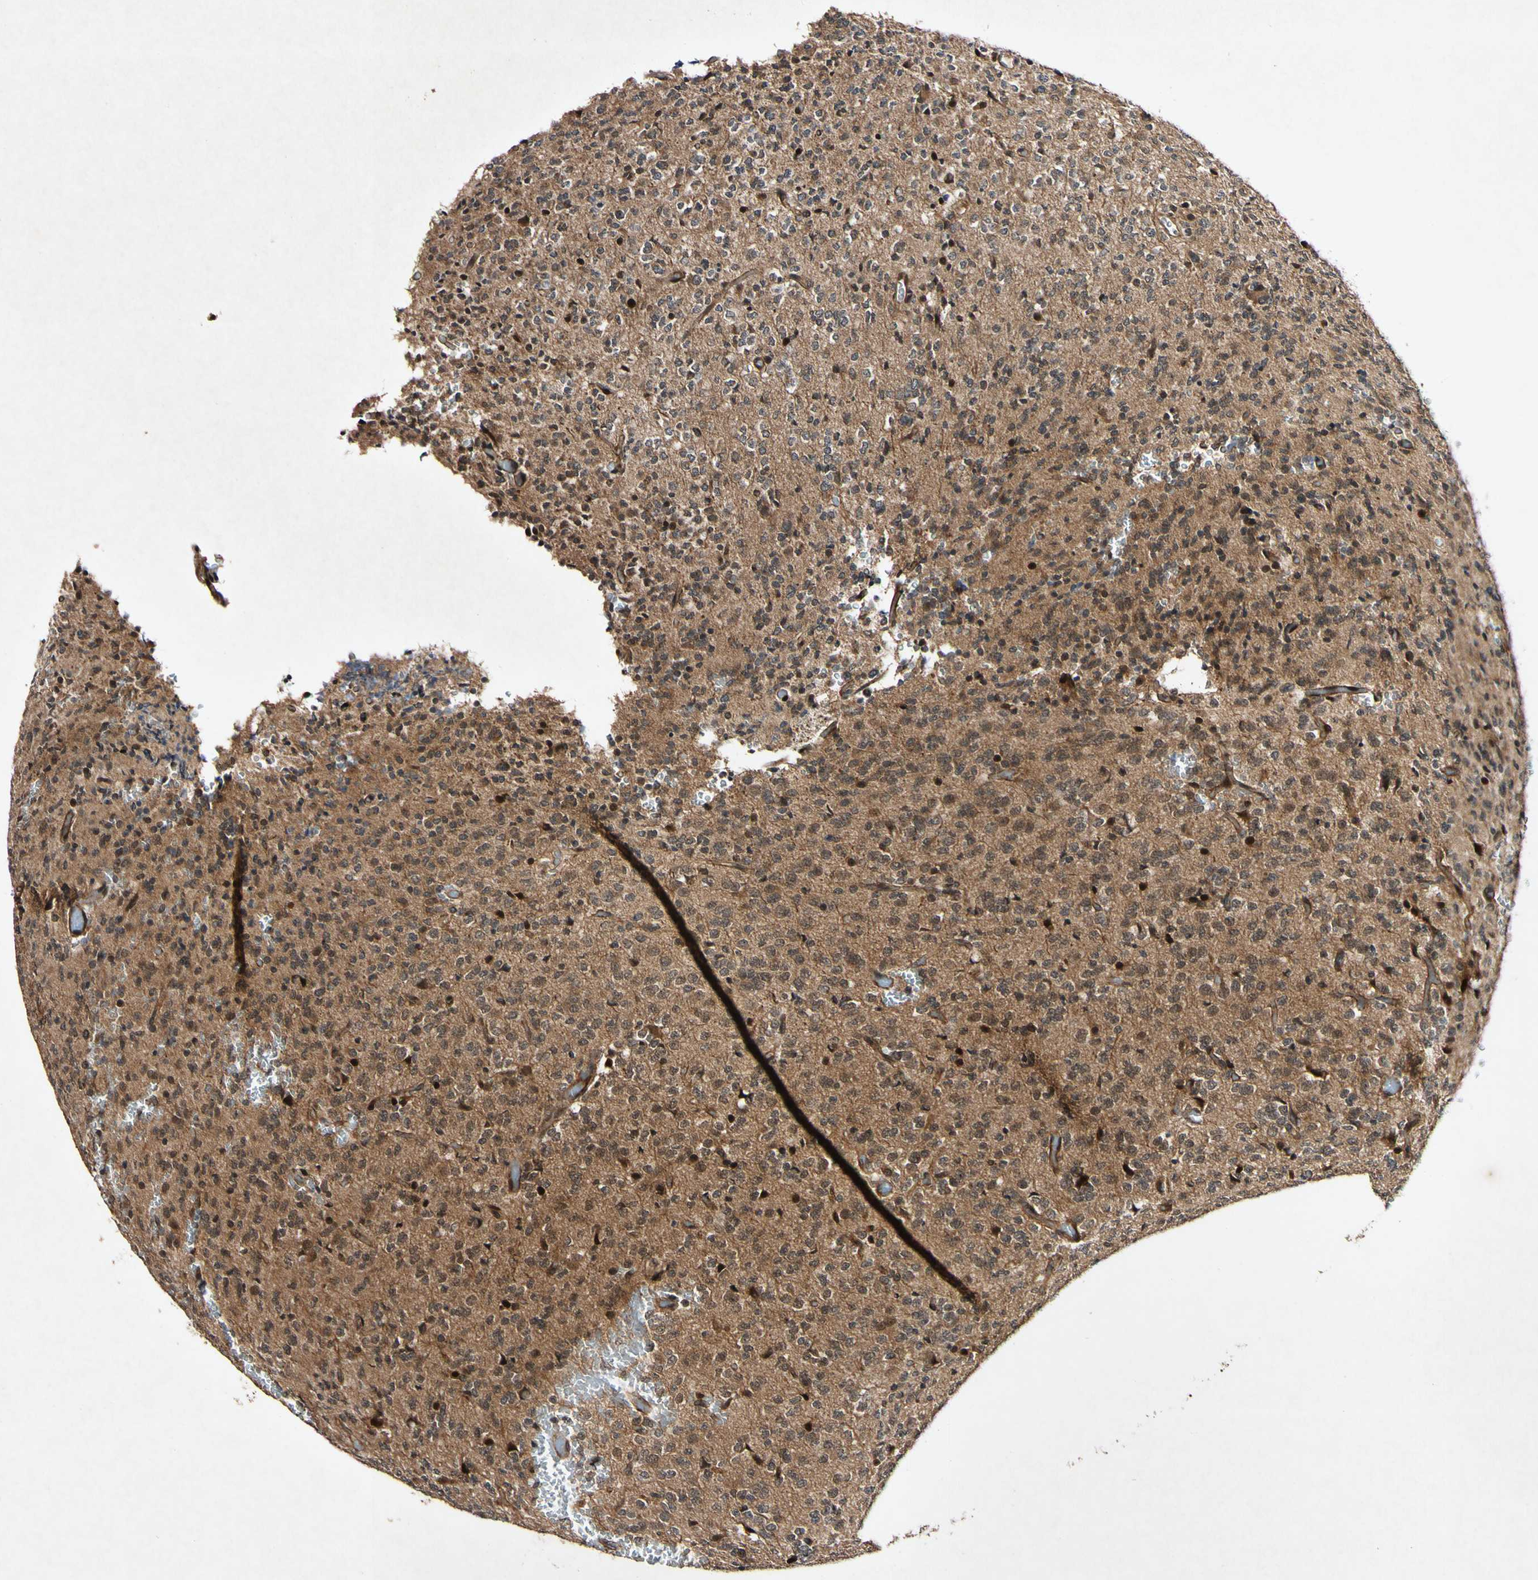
{"staining": {"intensity": "moderate", "quantity": ">75%", "location": "cytoplasmic/membranous"}, "tissue": "glioma", "cell_type": "Tumor cells", "image_type": "cancer", "snomed": [{"axis": "morphology", "description": "Glioma, malignant, Low grade"}, {"axis": "topography", "description": "Brain"}], "caption": "Immunohistochemistry (DAB) staining of human malignant glioma (low-grade) shows moderate cytoplasmic/membranous protein staining in about >75% of tumor cells.", "gene": "CSNK1E", "patient": {"sex": "male", "age": 38}}